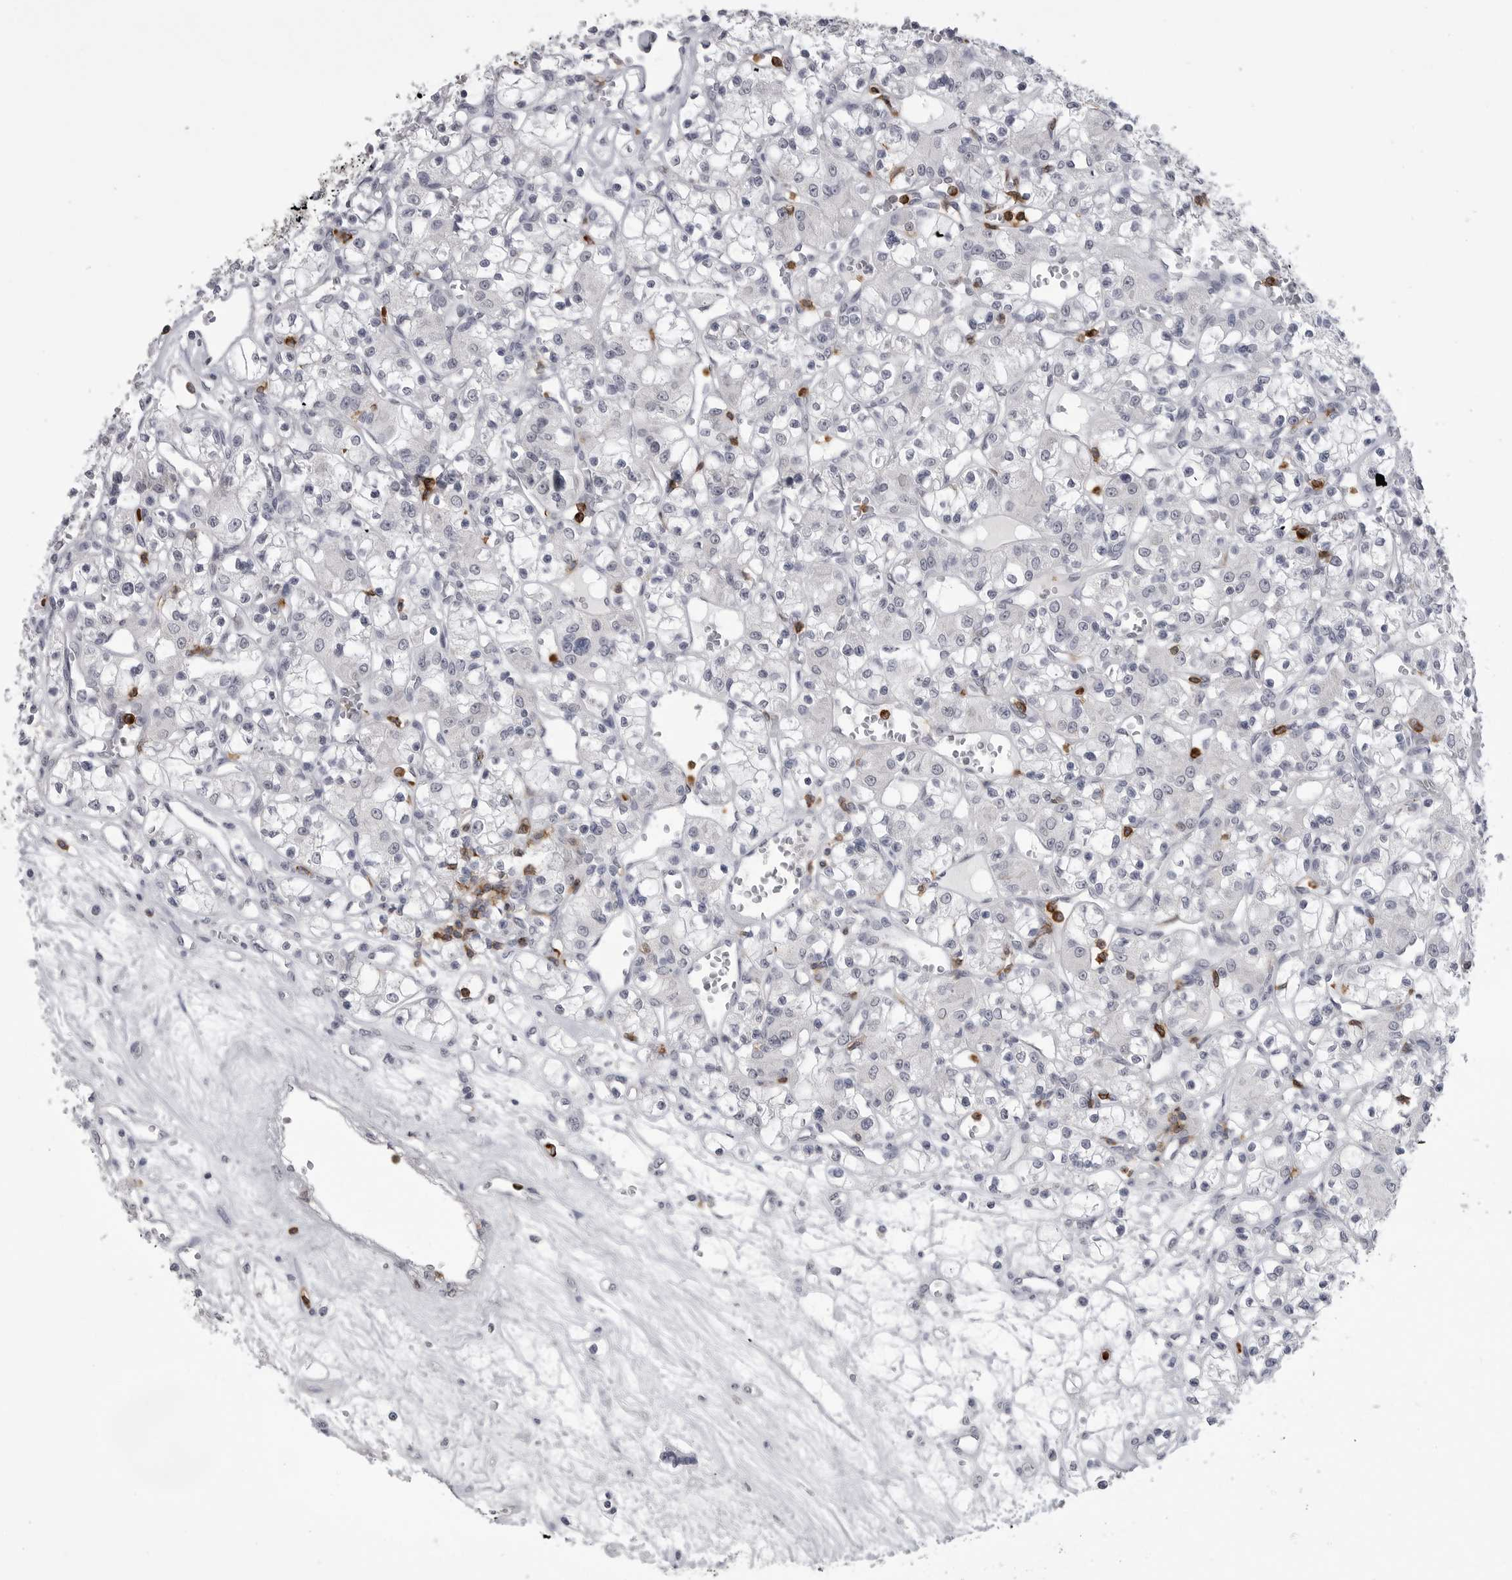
{"staining": {"intensity": "negative", "quantity": "none", "location": "none"}, "tissue": "renal cancer", "cell_type": "Tumor cells", "image_type": "cancer", "snomed": [{"axis": "morphology", "description": "Adenocarcinoma, NOS"}, {"axis": "topography", "description": "Kidney"}], "caption": "This is an IHC photomicrograph of human renal cancer. There is no staining in tumor cells.", "gene": "ITGAL", "patient": {"sex": "female", "age": 59}}